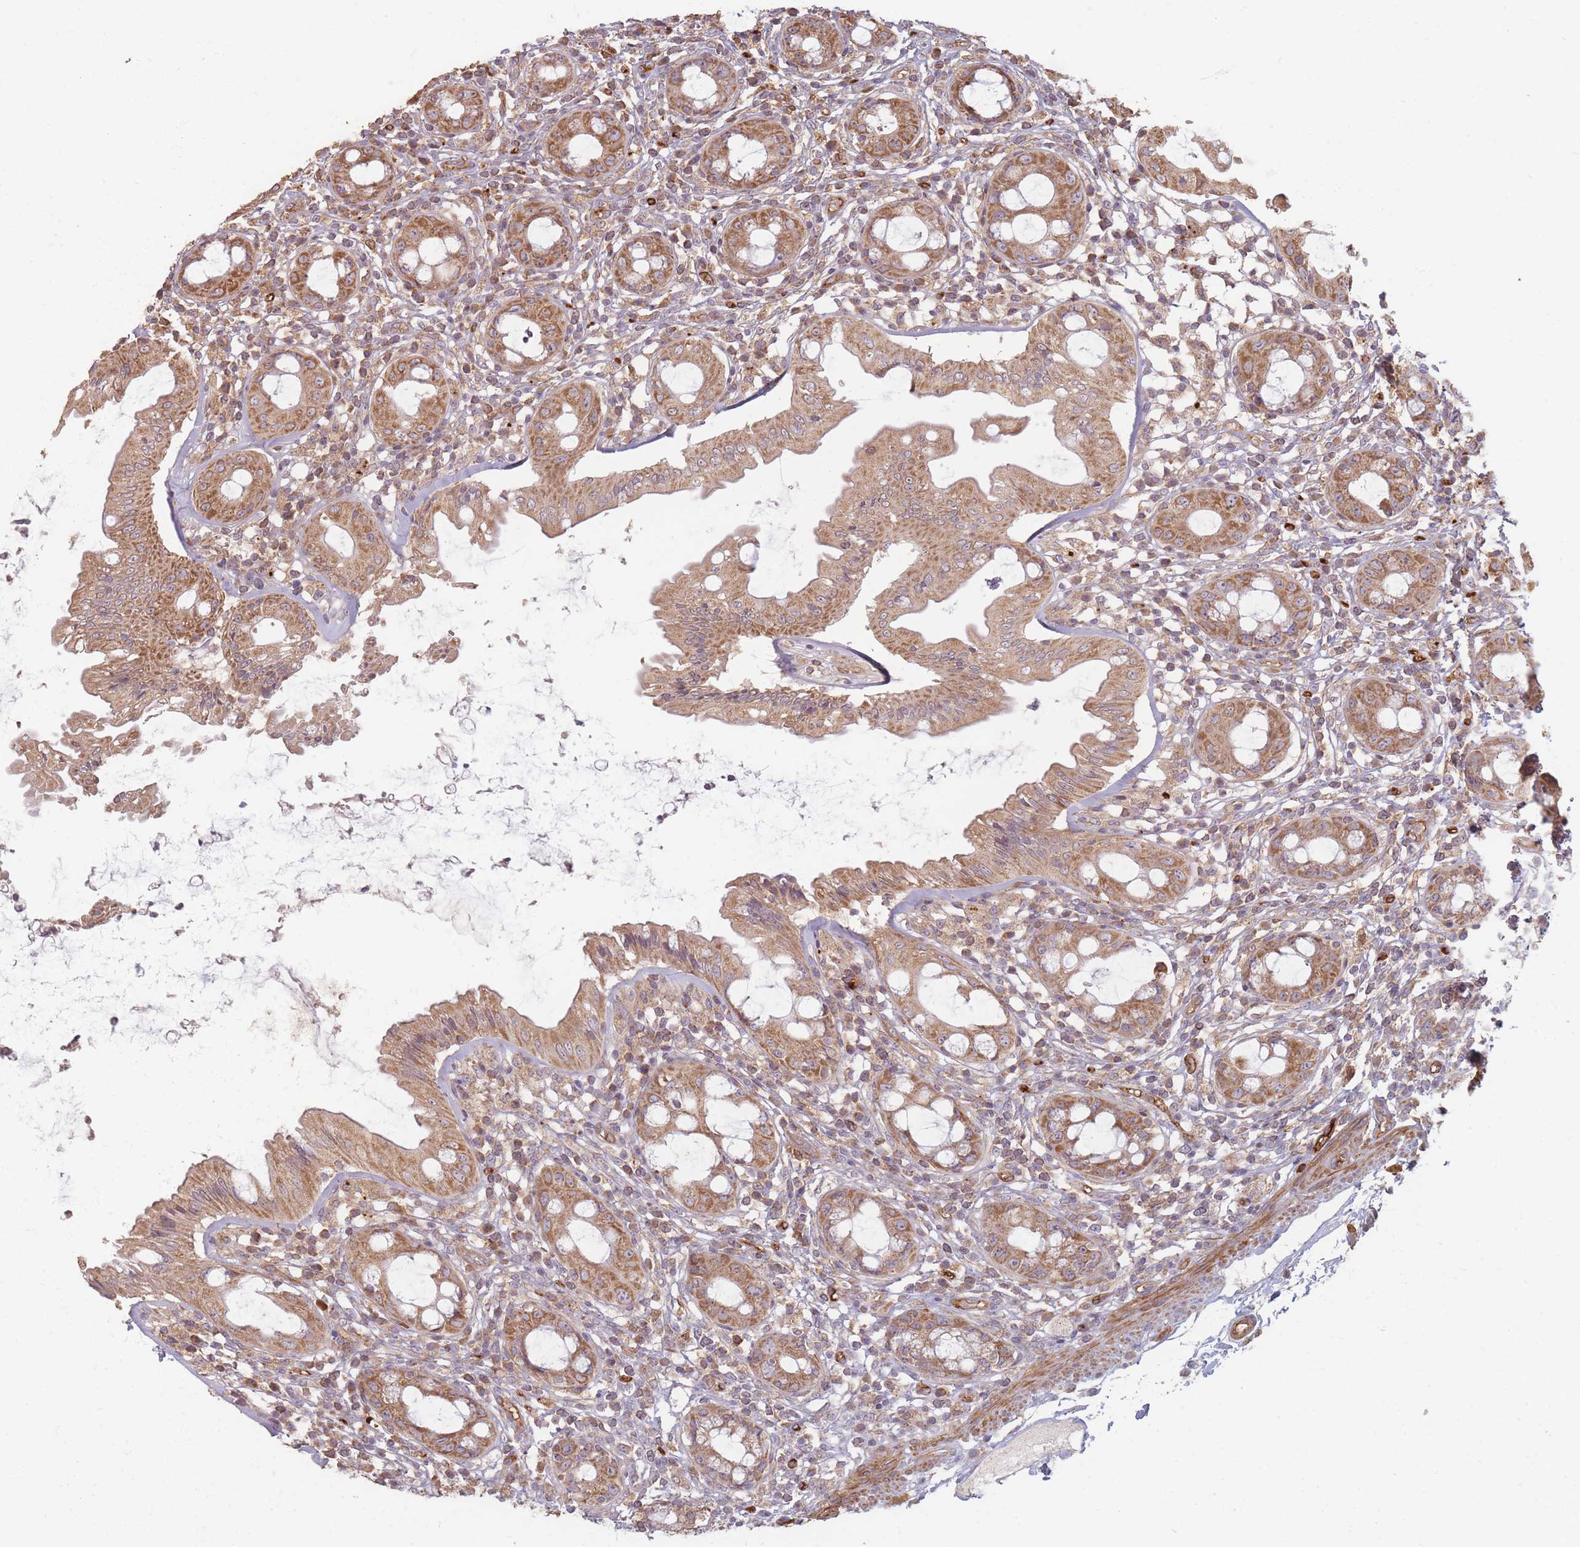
{"staining": {"intensity": "moderate", "quantity": ">75%", "location": "cytoplasmic/membranous"}, "tissue": "rectum", "cell_type": "Glandular cells", "image_type": "normal", "snomed": [{"axis": "morphology", "description": "Normal tissue, NOS"}, {"axis": "topography", "description": "Rectum"}], "caption": "Protein staining of unremarkable rectum displays moderate cytoplasmic/membranous staining in about >75% of glandular cells.", "gene": "MRPS6", "patient": {"sex": "female", "age": 57}}